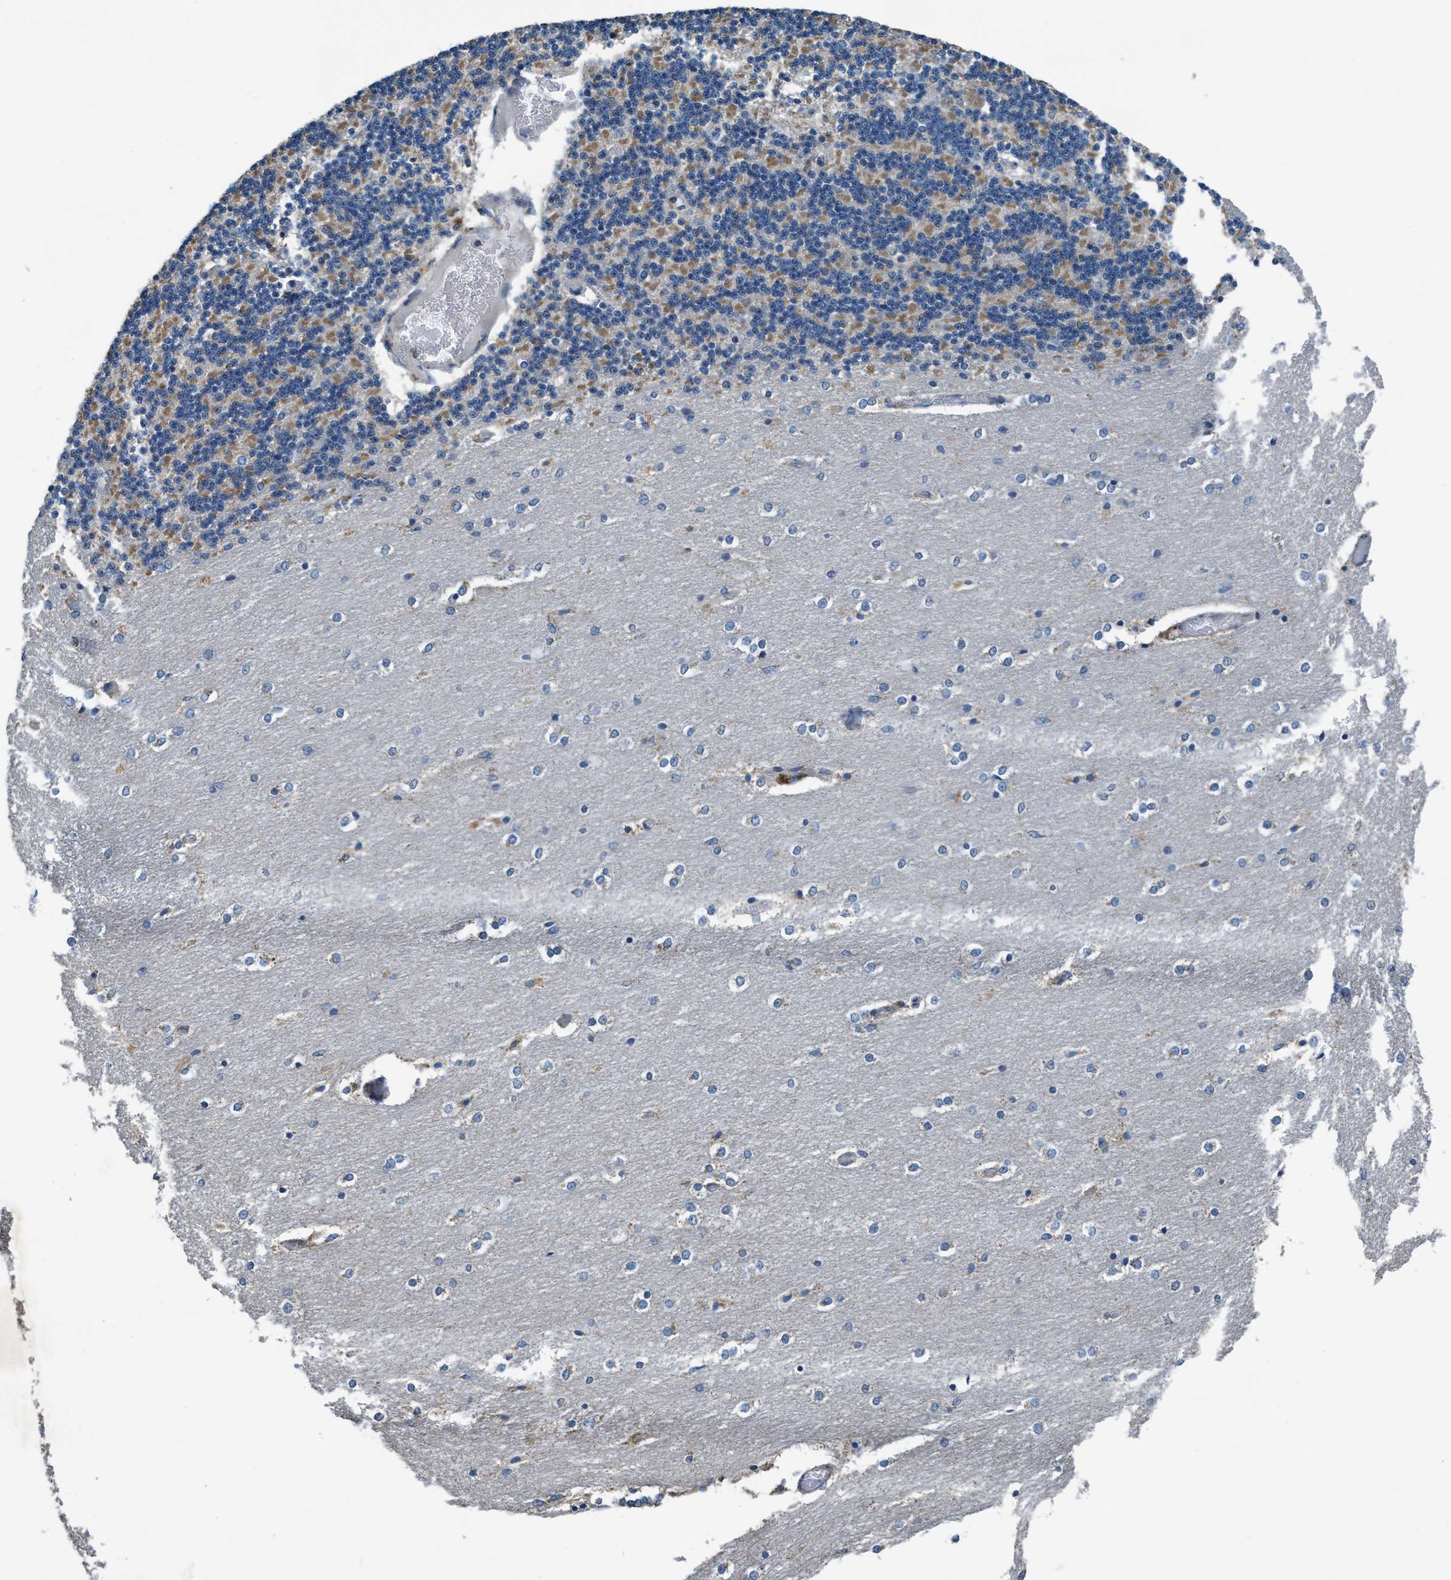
{"staining": {"intensity": "moderate", "quantity": "<25%", "location": "cytoplasmic/membranous"}, "tissue": "cerebellum", "cell_type": "Cells in granular layer", "image_type": "normal", "snomed": [{"axis": "morphology", "description": "Normal tissue, NOS"}, {"axis": "topography", "description": "Cerebellum"}], "caption": "Immunohistochemical staining of normal human cerebellum reveals low levels of moderate cytoplasmic/membranous expression in about <25% of cells in granular layer. (DAB = brown stain, brightfield microscopy at high magnification).", "gene": "ANKFN1", "patient": {"sex": "female", "age": 54}}